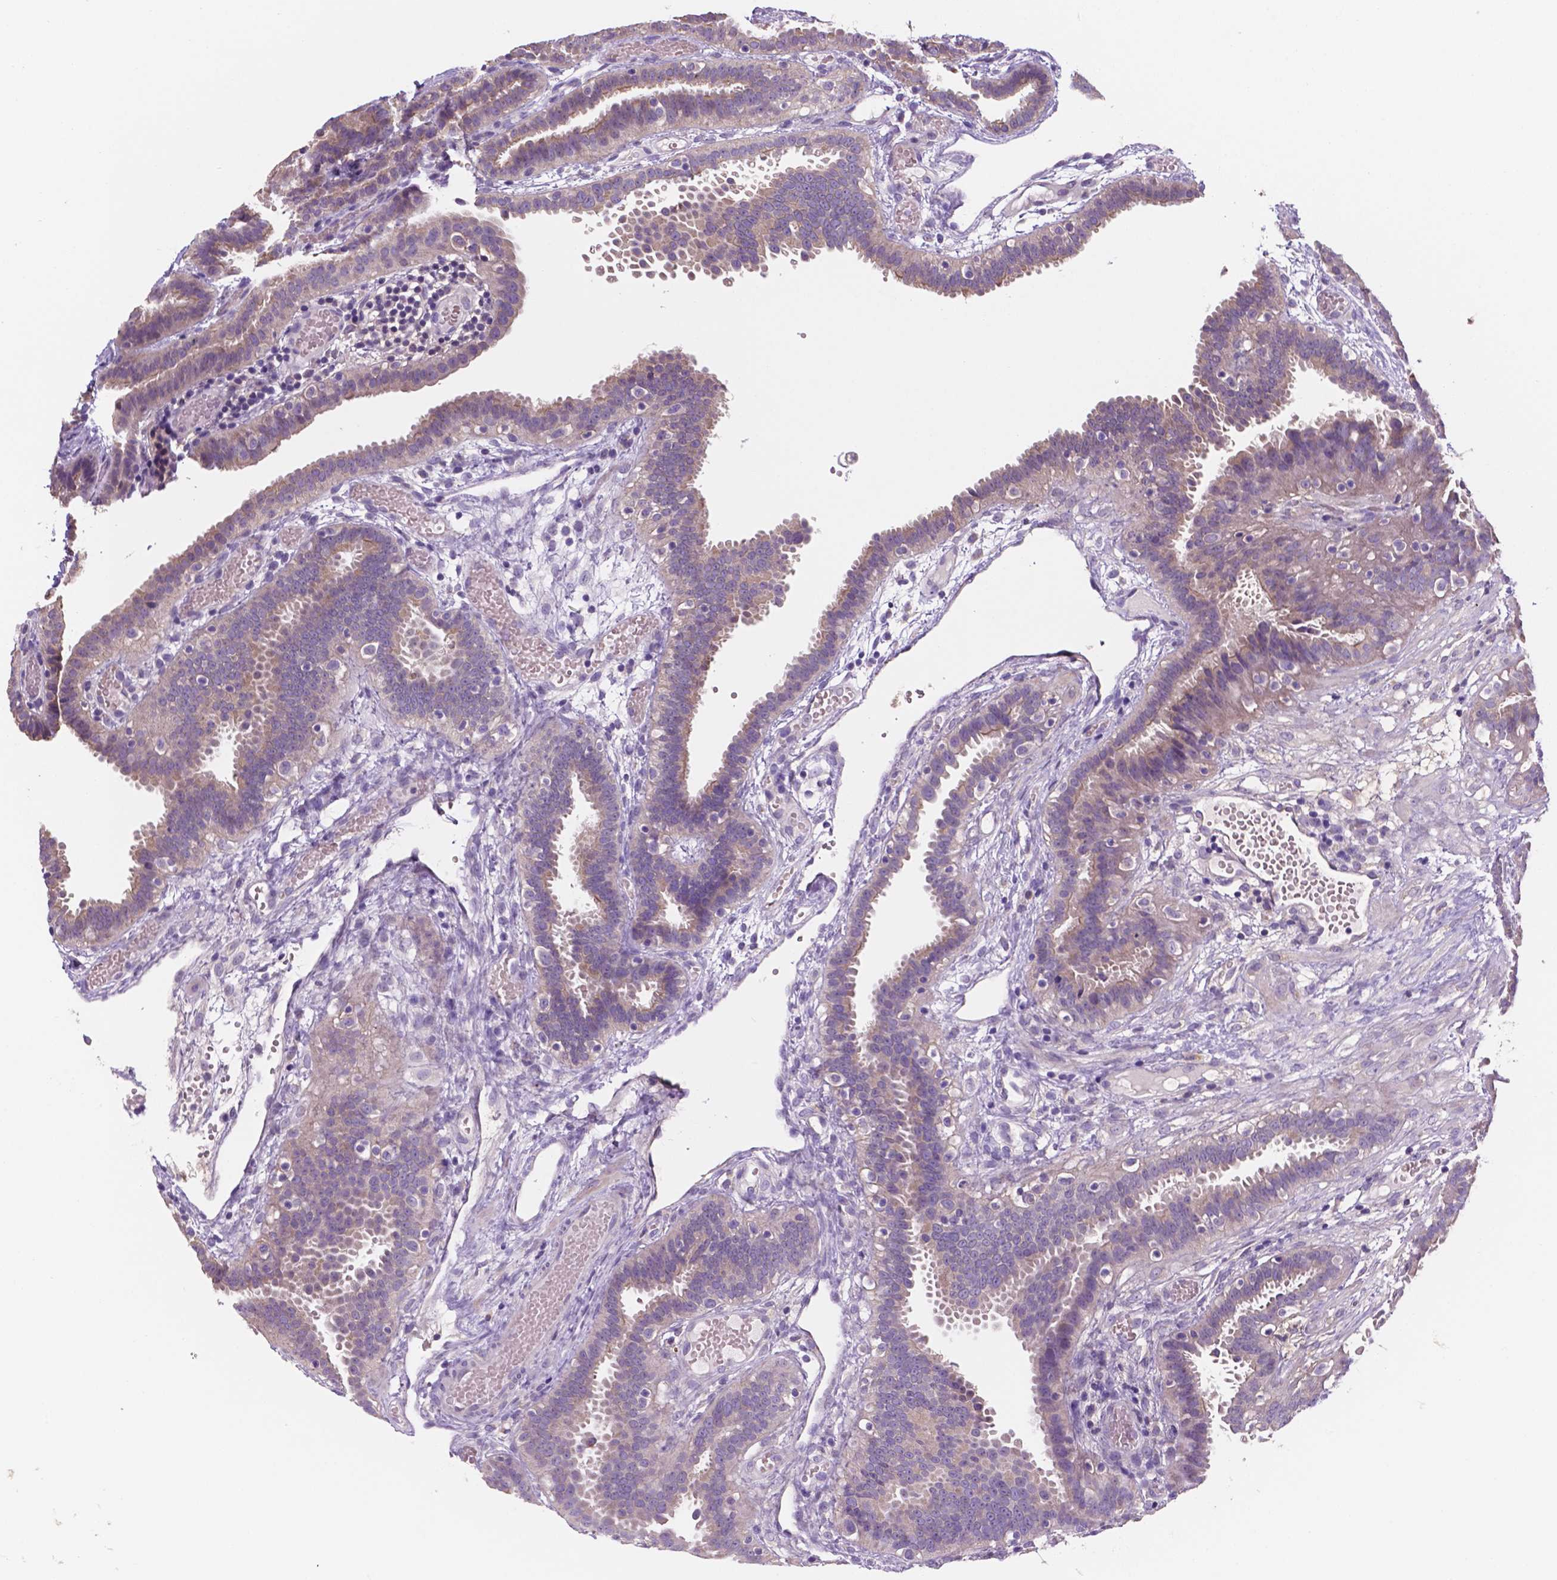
{"staining": {"intensity": "moderate", "quantity": "<25%", "location": "cytoplasmic/membranous"}, "tissue": "fallopian tube", "cell_type": "Glandular cells", "image_type": "normal", "snomed": [{"axis": "morphology", "description": "Normal tissue, NOS"}, {"axis": "topography", "description": "Fallopian tube"}], "caption": "Immunohistochemical staining of normal fallopian tube displays moderate cytoplasmic/membranous protein positivity in about <25% of glandular cells. (DAB IHC, brown staining for protein, blue staining for nuclei).", "gene": "MKRN2OS", "patient": {"sex": "female", "age": 37}}